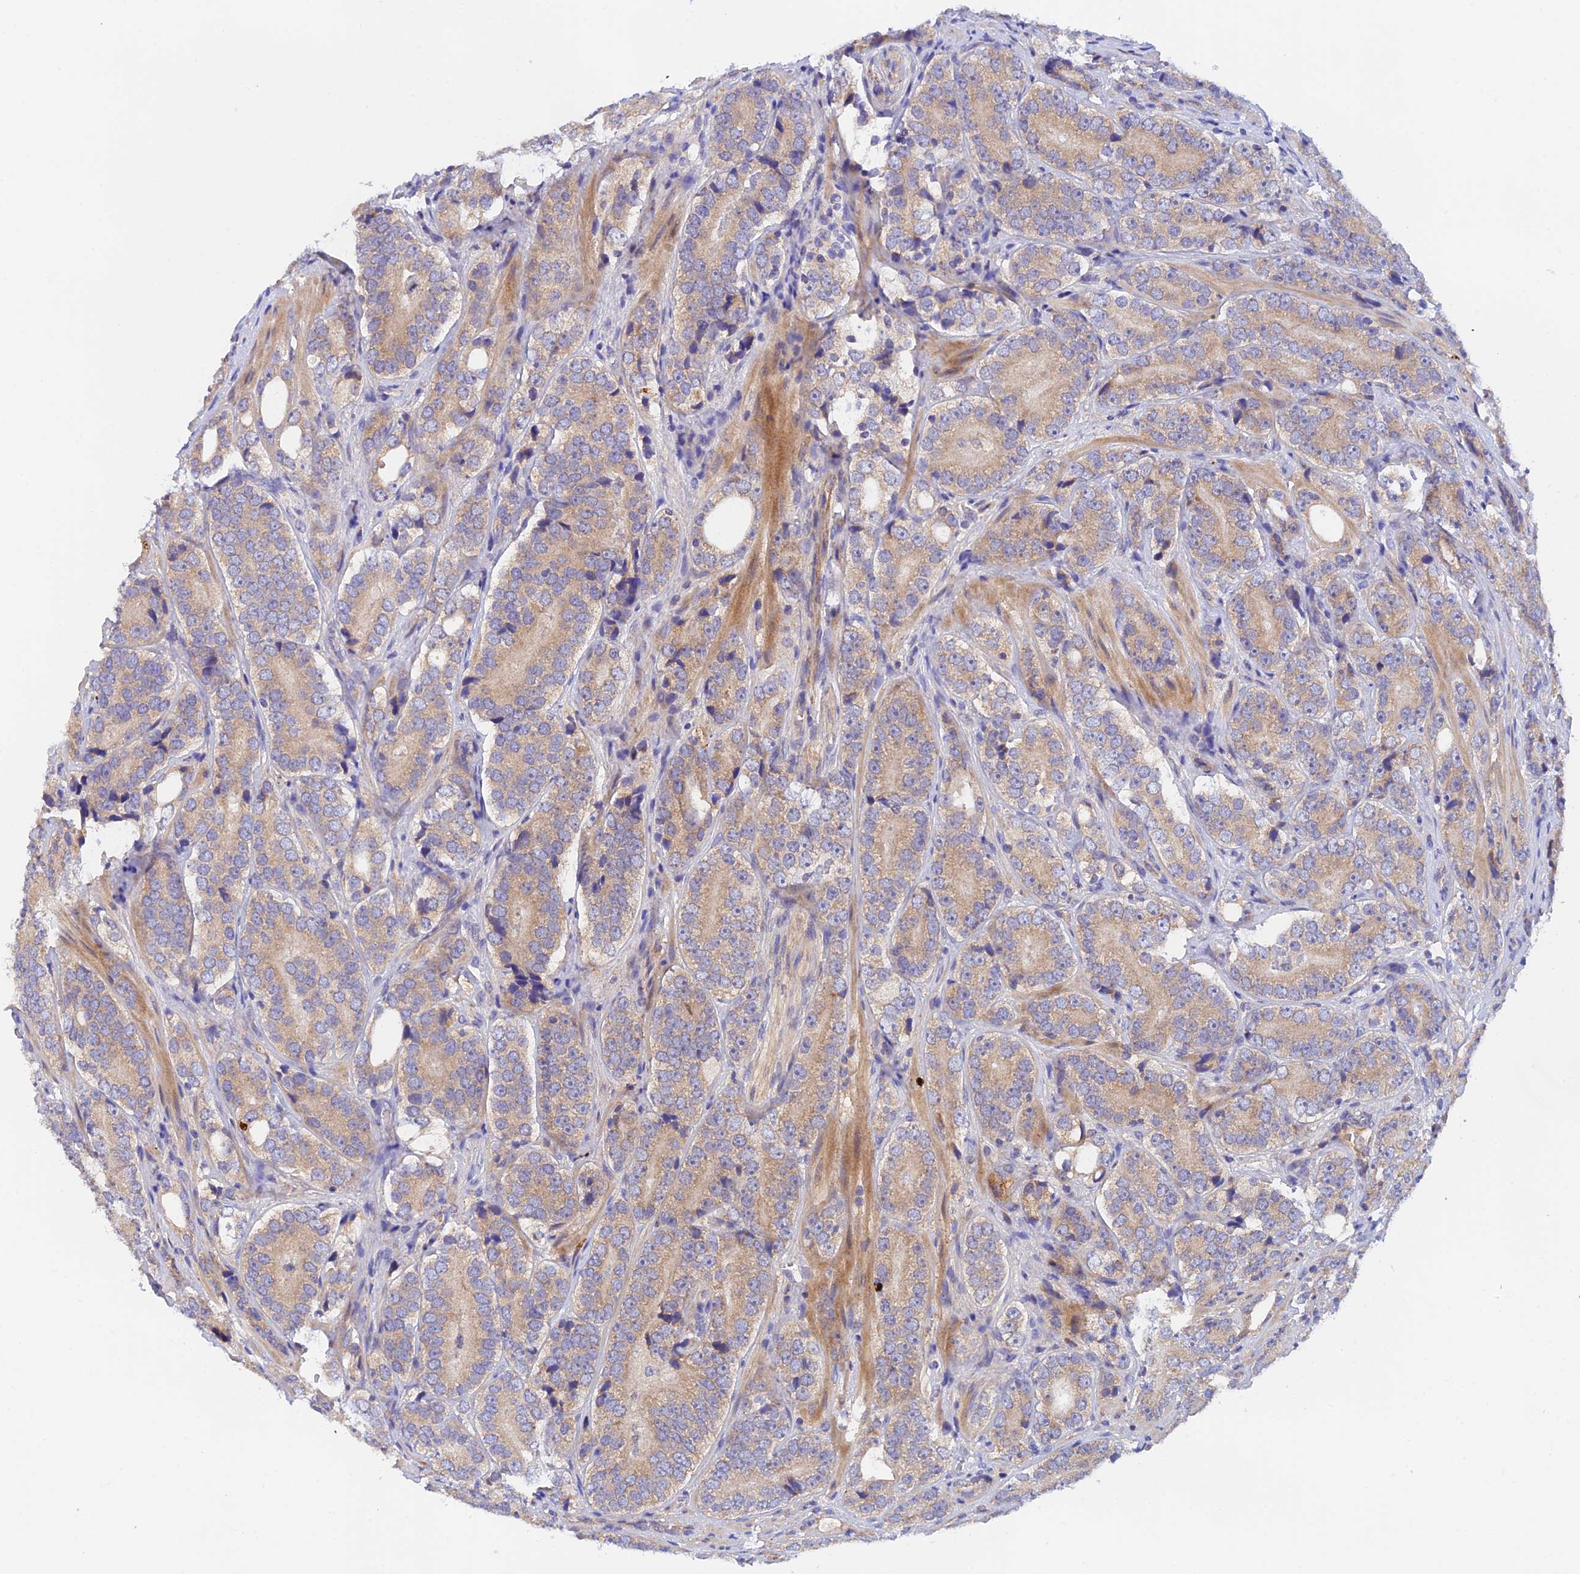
{"staining": {"intensity": "weak", "quantity": ">75%", "location": "cytoplasmic/membranous"}, "tissue": "prostate cancer", "cell_type": "Tumor cells", "image_type": "cancer", "snomed": [{"axis": "morphology", "description": "Adenocarcinoma, High grade"}, {"axis": "topography", "description": "Prostate"}], "caption": "Immunohistochemistry of human prostate cancer shows low levels of weak cytoplasmic/membranous positivity in approximately >75% of tumor cells.", "gene": "RANBP6", "patient": {"sex": "male", "age": 56}}